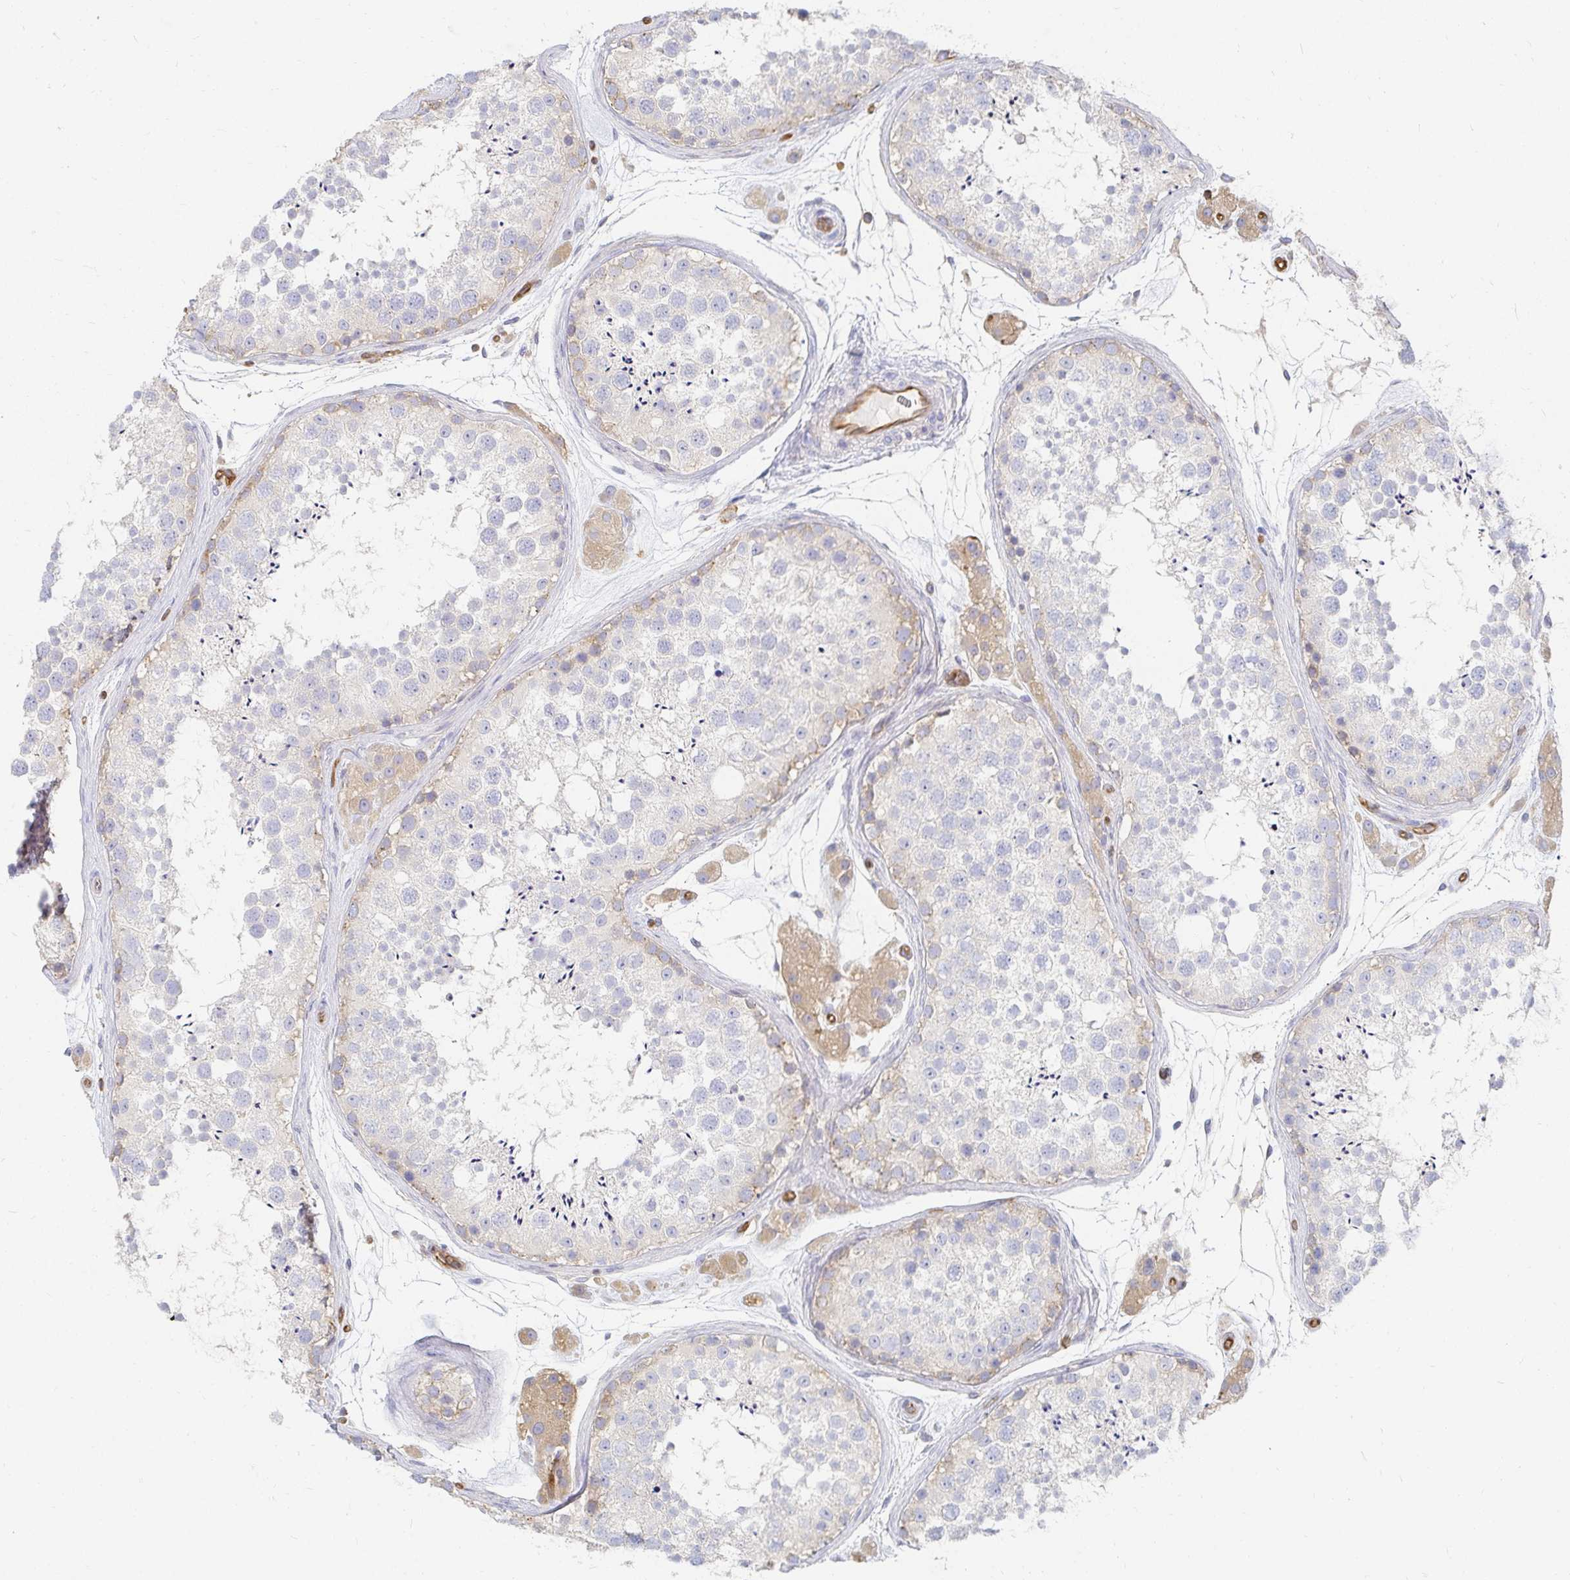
{"staining": {"intensity": "weak", "quantity": "<25%", "location": "cytoplasmic/membranous"}, "tissue": "testis", "cell_type": "Cells in seminiferous ducts", "image_type": "normal", "snomed": [{"axis": "morphology", "description": "Normal tissue, NOS"}, {"axis": "topography", "description": "Testis"}], "caption": "The immunohistochemistry histopathology image has no significant positivity in cells in seminiferous ducts of testis. Brightfield microscopy of immunohistochemistry (IHC) stained with DAB (3,3'-diaminobenzidine) (brown) and hematoxylin (blue), captured at high magnification.", "gene": "TSPAN19", "patient": {"sex": "male", "age": 41}}